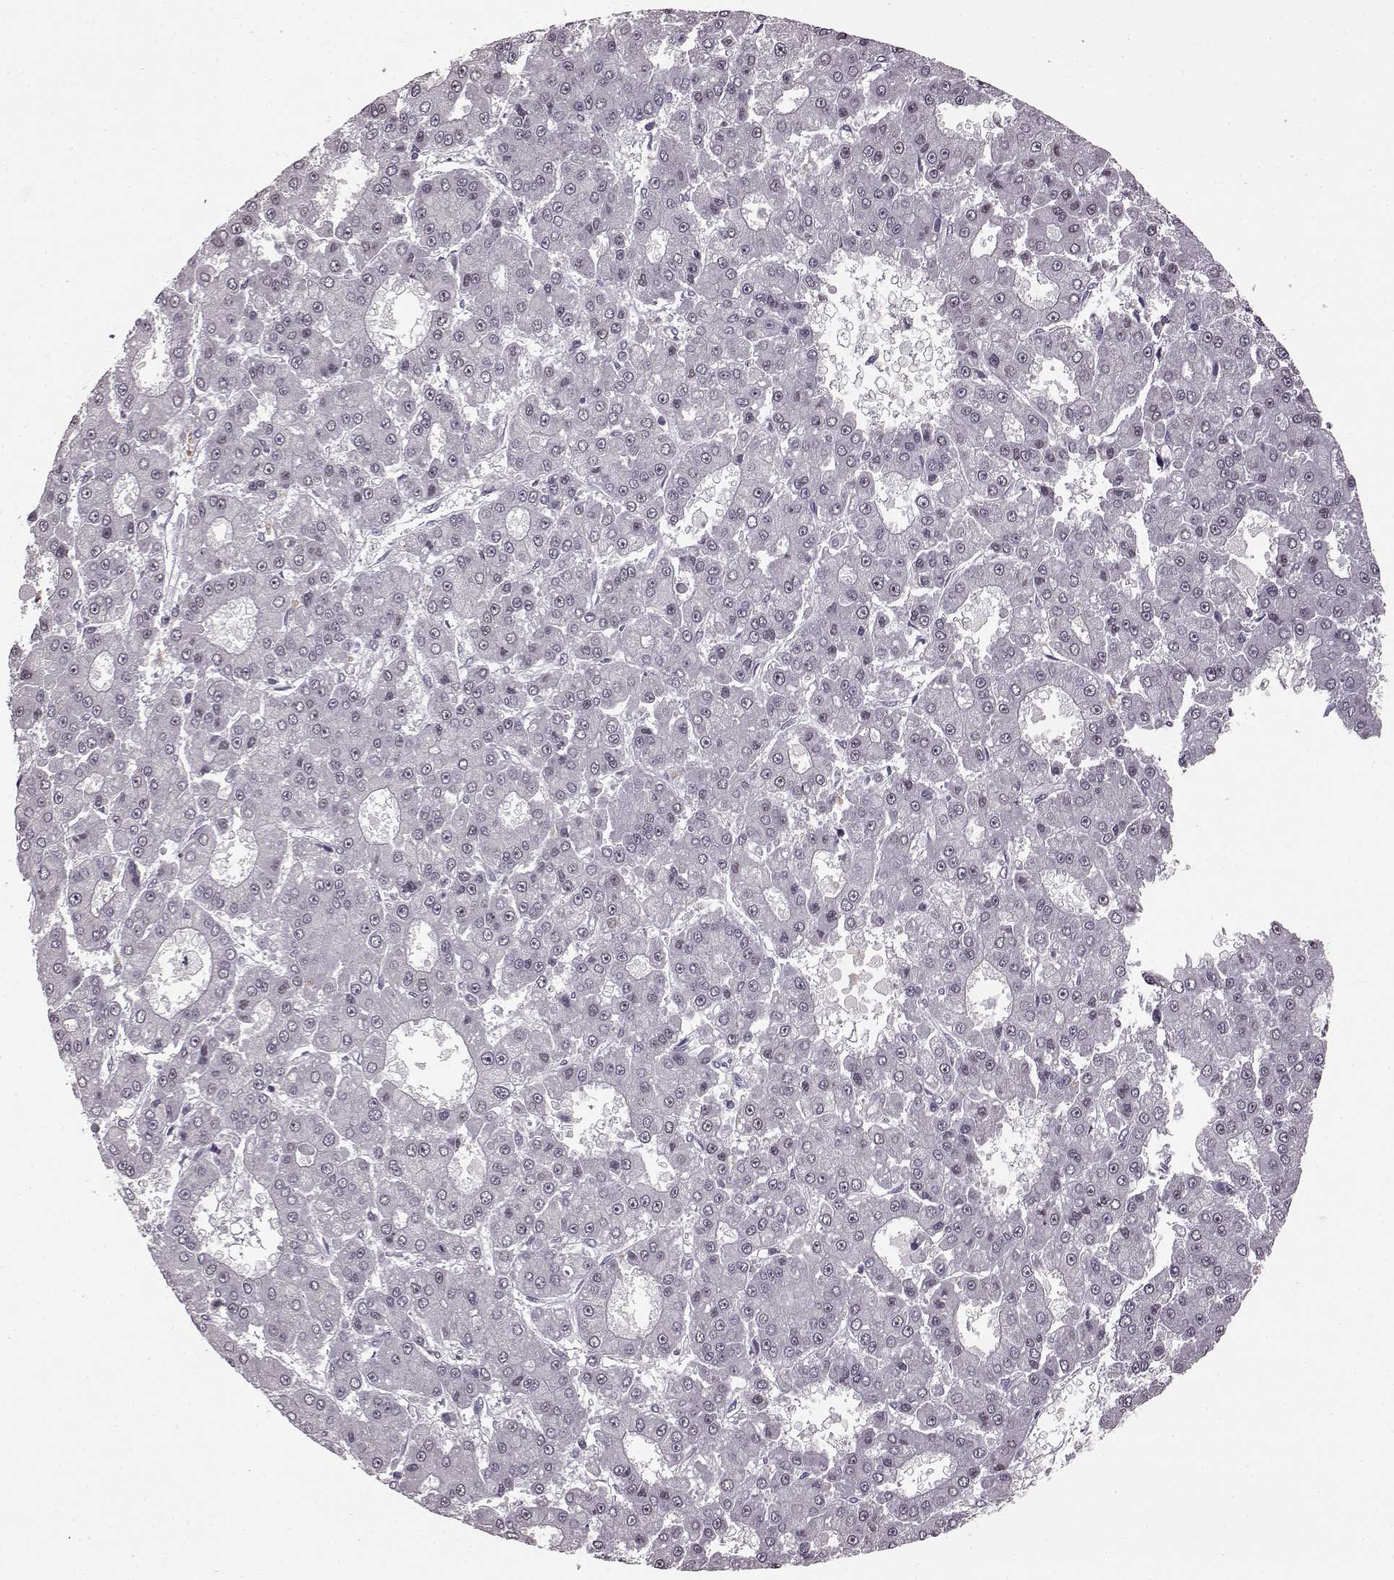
{"staining": {"intensity": "negative", "quantity": "none", "location": "none"}, "tissue": "liver cancer", "cell_type": "Tumor cells", "image_type": "cancer", "snomed": [{"axis": "morphology", "description": "Carcinoma, Hepatocellular, NOS"}, {"axis": "topography", "description": "Liver"}], "caption": "Immunohistochemistry (IHC) of human hepatocellular carcinoma (liver) exhibits no staining in tumor cells.", "gene": "CNGA3", "patient": {"sex": "male", "age": 70}}